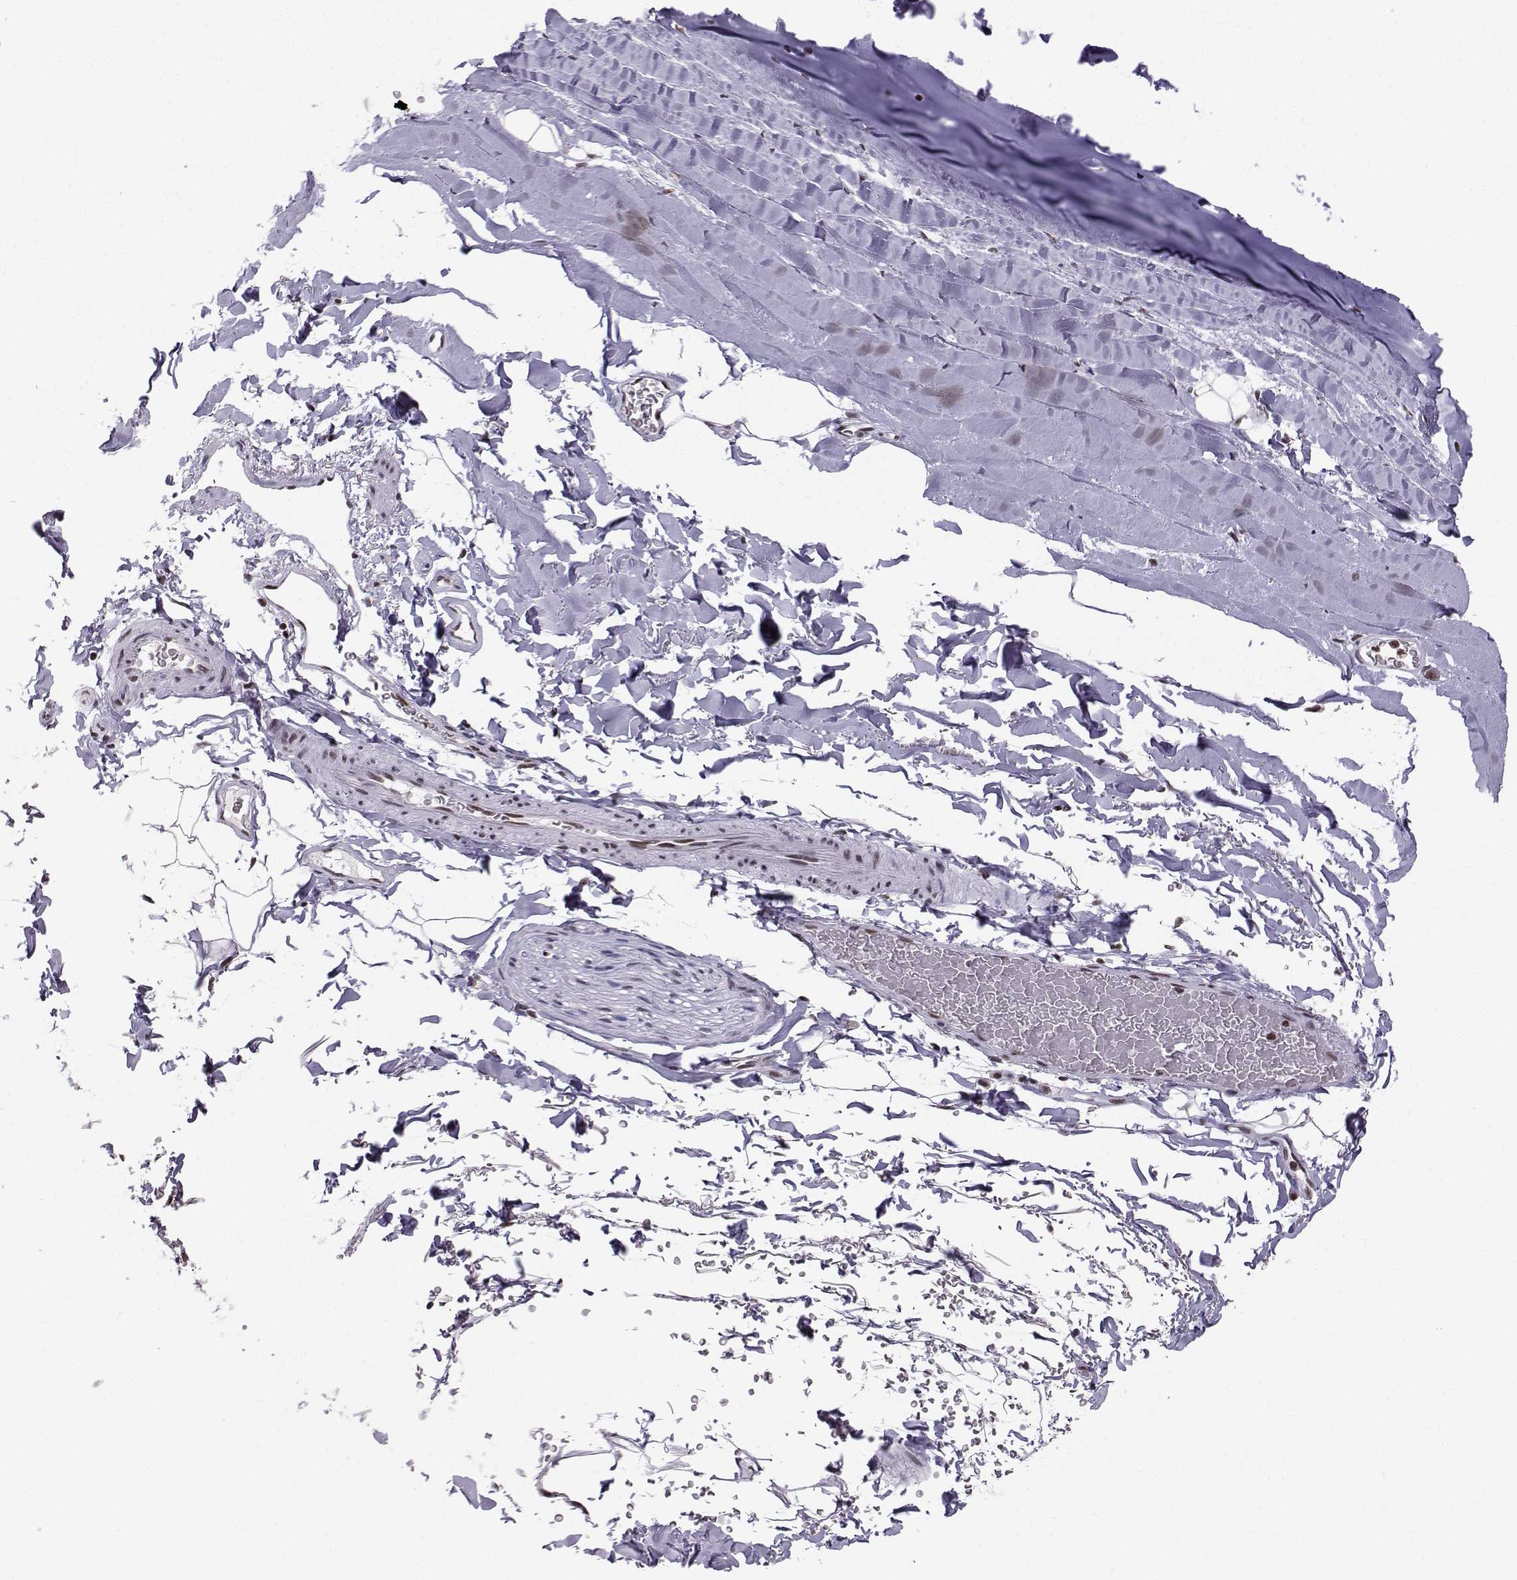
{"staining": {"intensity": "moderate", "quantity": "<25%", "location": "nuclear"}, "tissue": "soft tissue", "cell_type": "Chondrocytes", "image_type": "normal", "snomed": [{"axis": "morphology", "description": "Normal tissue, NOS"}, {"axis": "topography", "description": "Lymph node"}, {"axis": "topography", "description": "Bronchus"}], "caption": "A photomicrograph of soft tissue stained for a protein shows moderate nuclear brown staining in chondrocytes. Using DAB (3,3'-diaminobenzidine) (brown) and hematoxylin (blue) stains, captured at high magnification using brightfield microscopy.", "gene": "SNRPB2", "patient": {"sex": "female", "age": 70}}